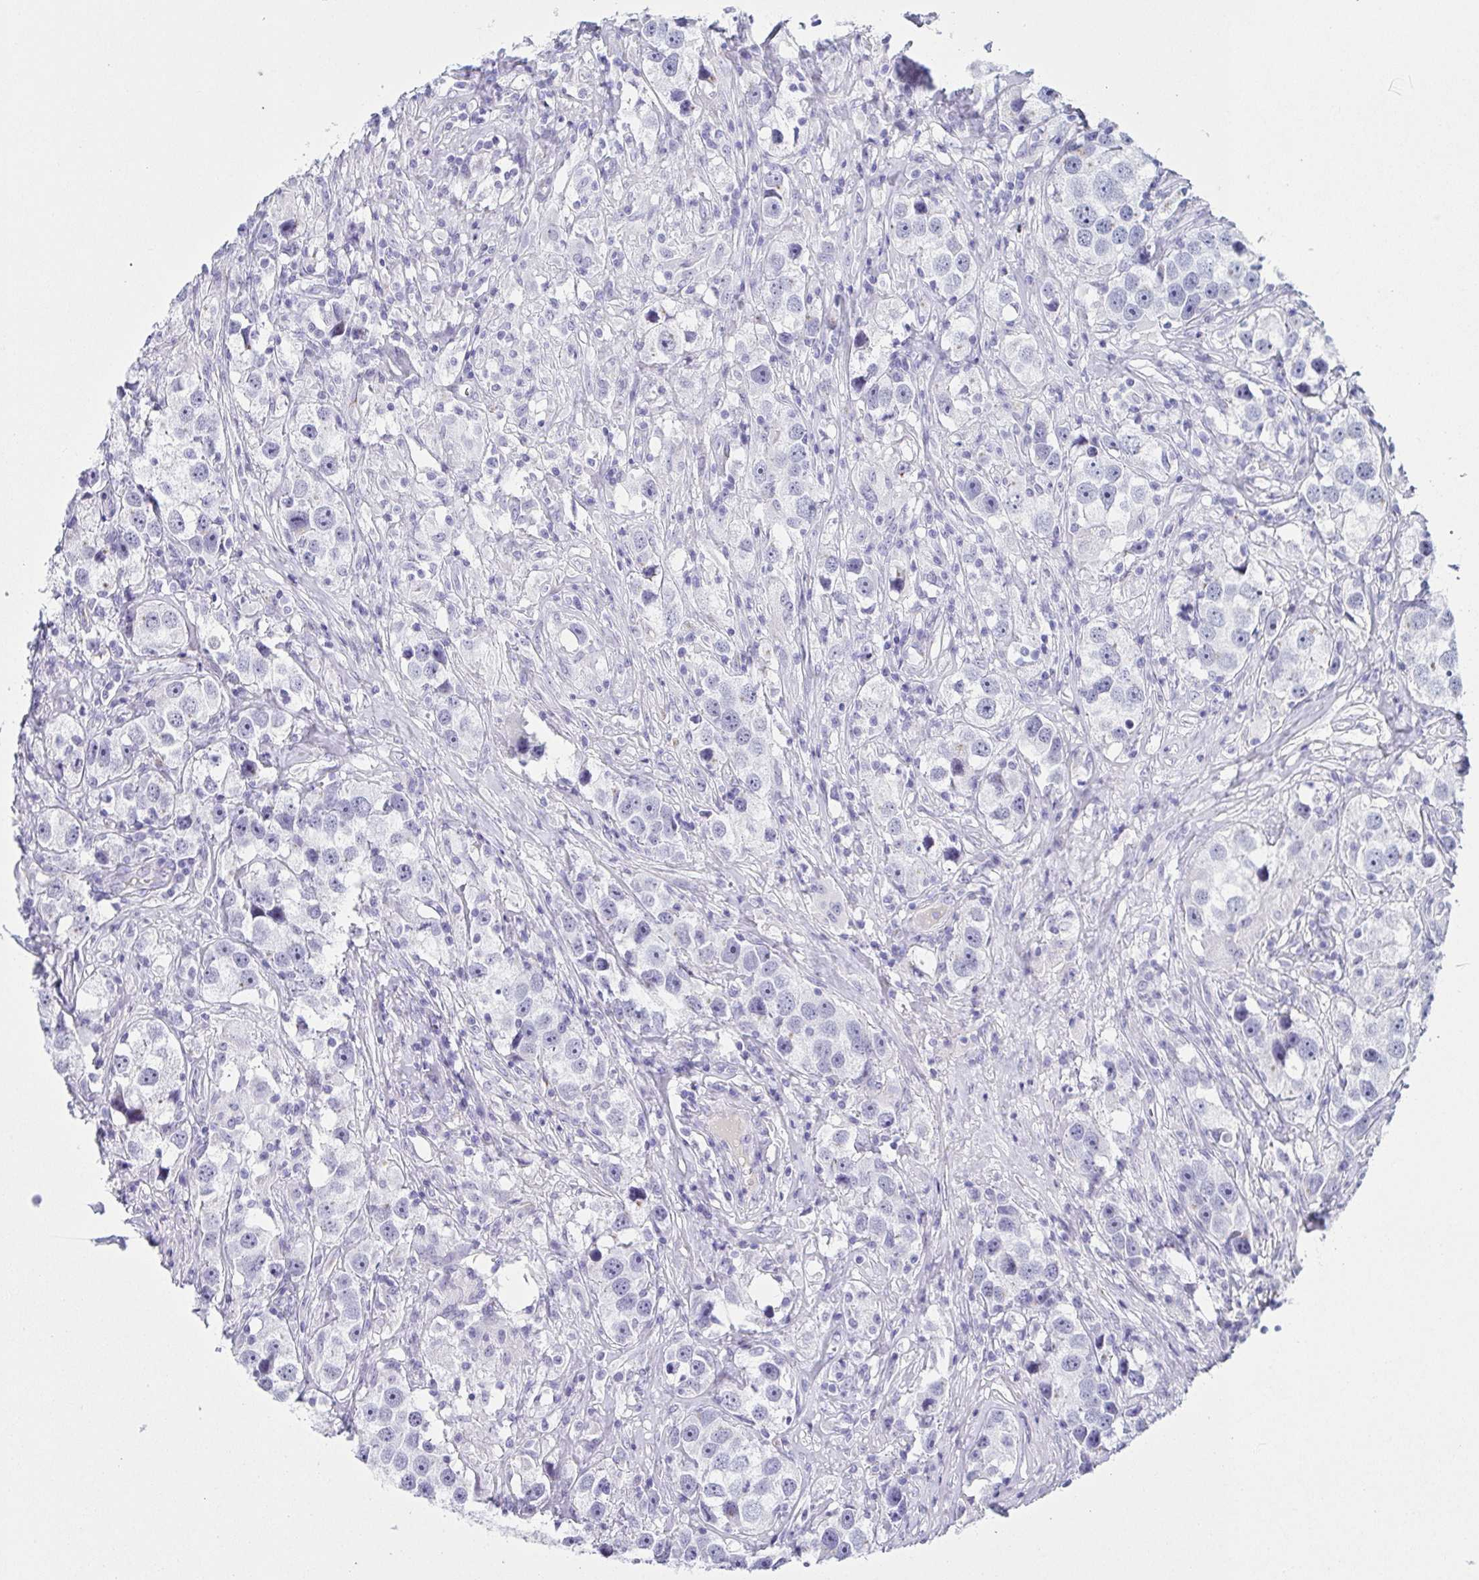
{"staining": {"intensity": "negative", "quantity": "none", "location": "none"}, "tissue": "testis cancer", "cell_type": "Tumor cells", "image_type": "cancer", "snomed": [{"axis": "morphology", "description": "Seminoma, NOS"}, {"axis": "topography", "description": "Testis"}], "caption": "Image shows no significant protein staining in tumor cells of seminoma (testis). The staining was performed using DAB (3,3'-diaminobenzidine) to visualize the protein expression in brown, while the nuclei were stained in blue with hematoxylin (Magnification: 20x).", "gene": "LDLRAD1", "patient": {"sex": "male", "age": 49}}